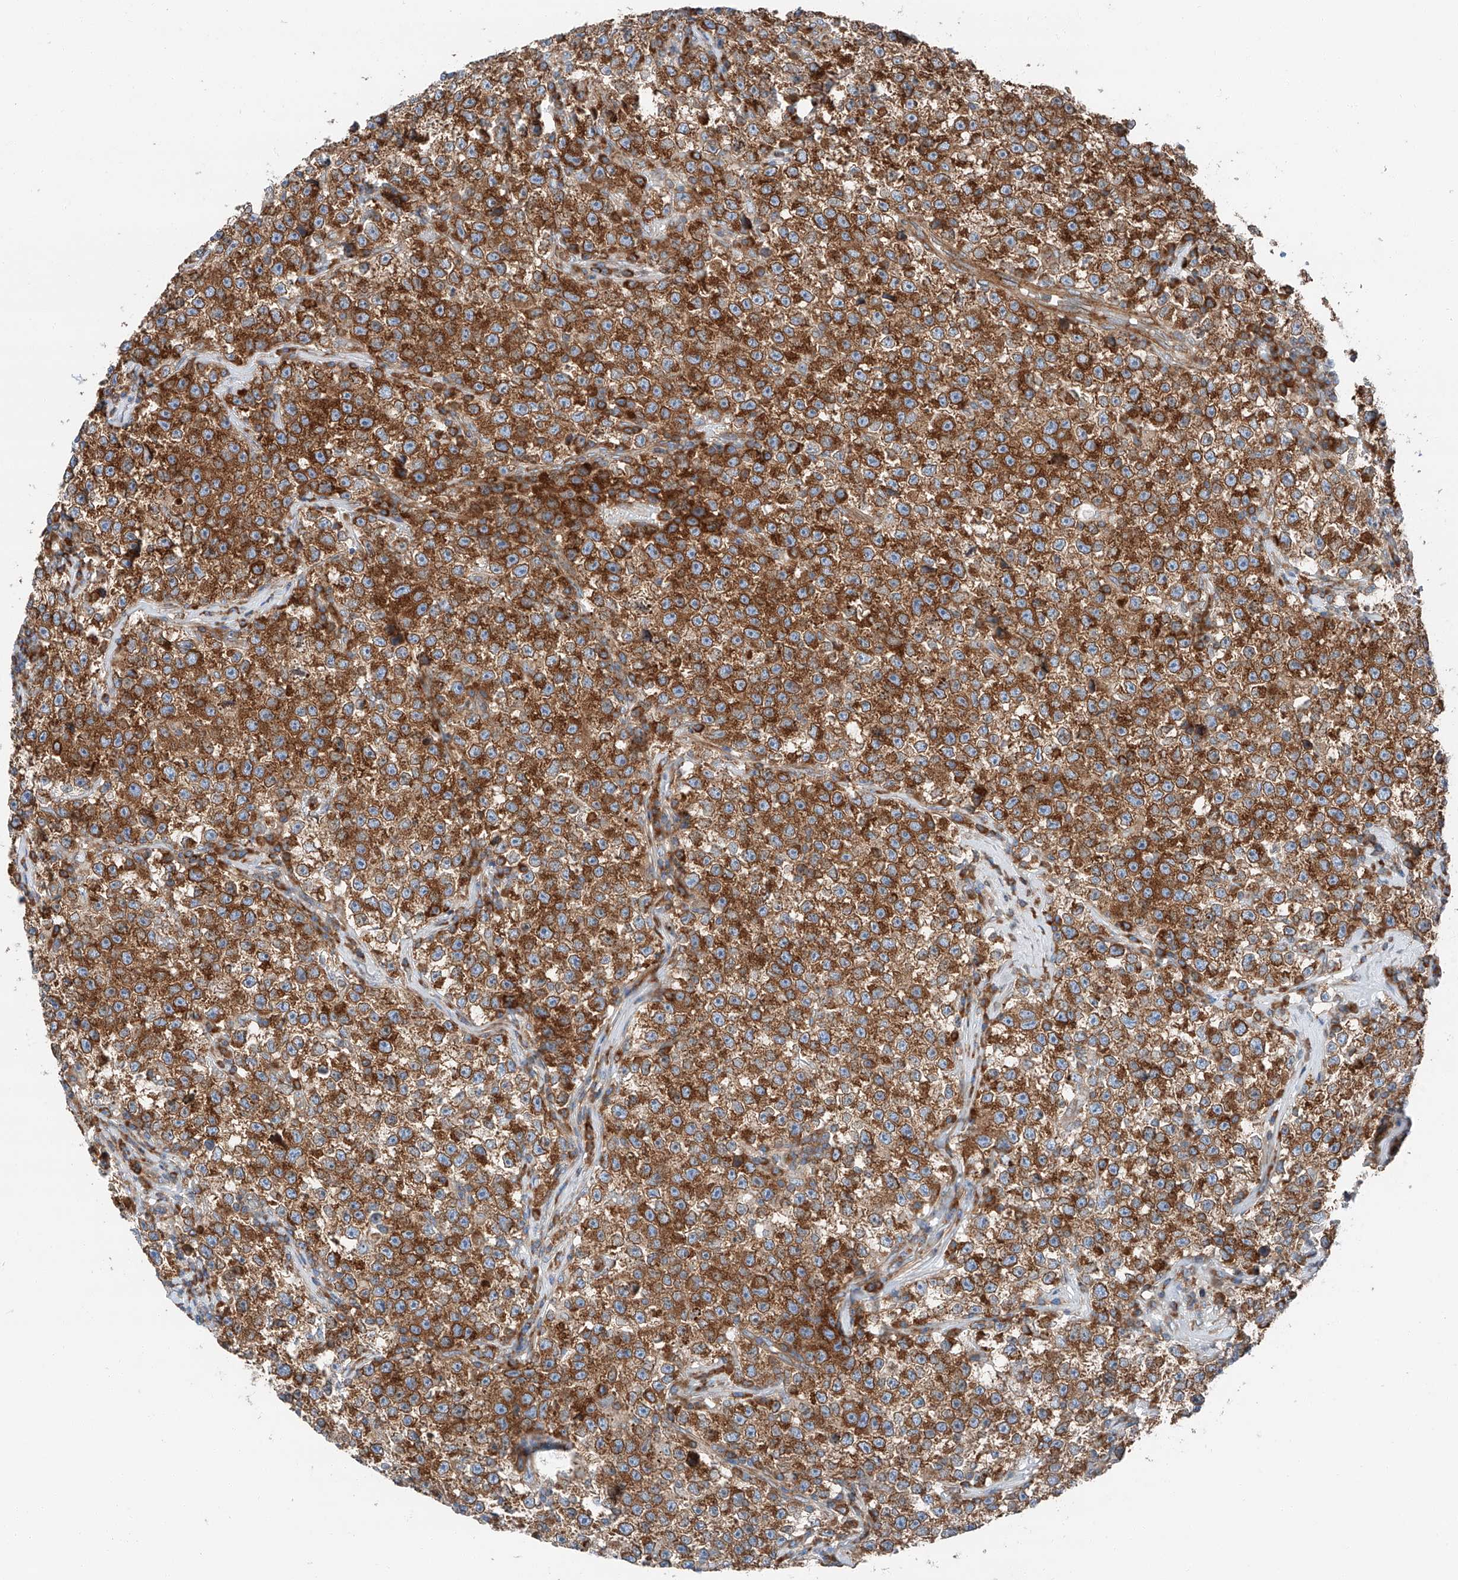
{"staining": {"intensity": "strong", "quantity": ">75%", "location": "cytoplasmic/membranous"}, "tissue": "testis cancer", "cell_type": "Tumor cells", "image_type": "cancer", "snomed": [{"axis": "morphology", "description": "Seminoma, NOS"}, {"axis": "topography", "description": "Testis"}], "caption": "Seminoma (testis) was stained to show a protein in brown. There is high levels of strong cytoplasmic/membranous staining in approximately >75% of tumor cells.", "gene": "ZC3H15", "patient": {"sex": "male", "age": 22}}